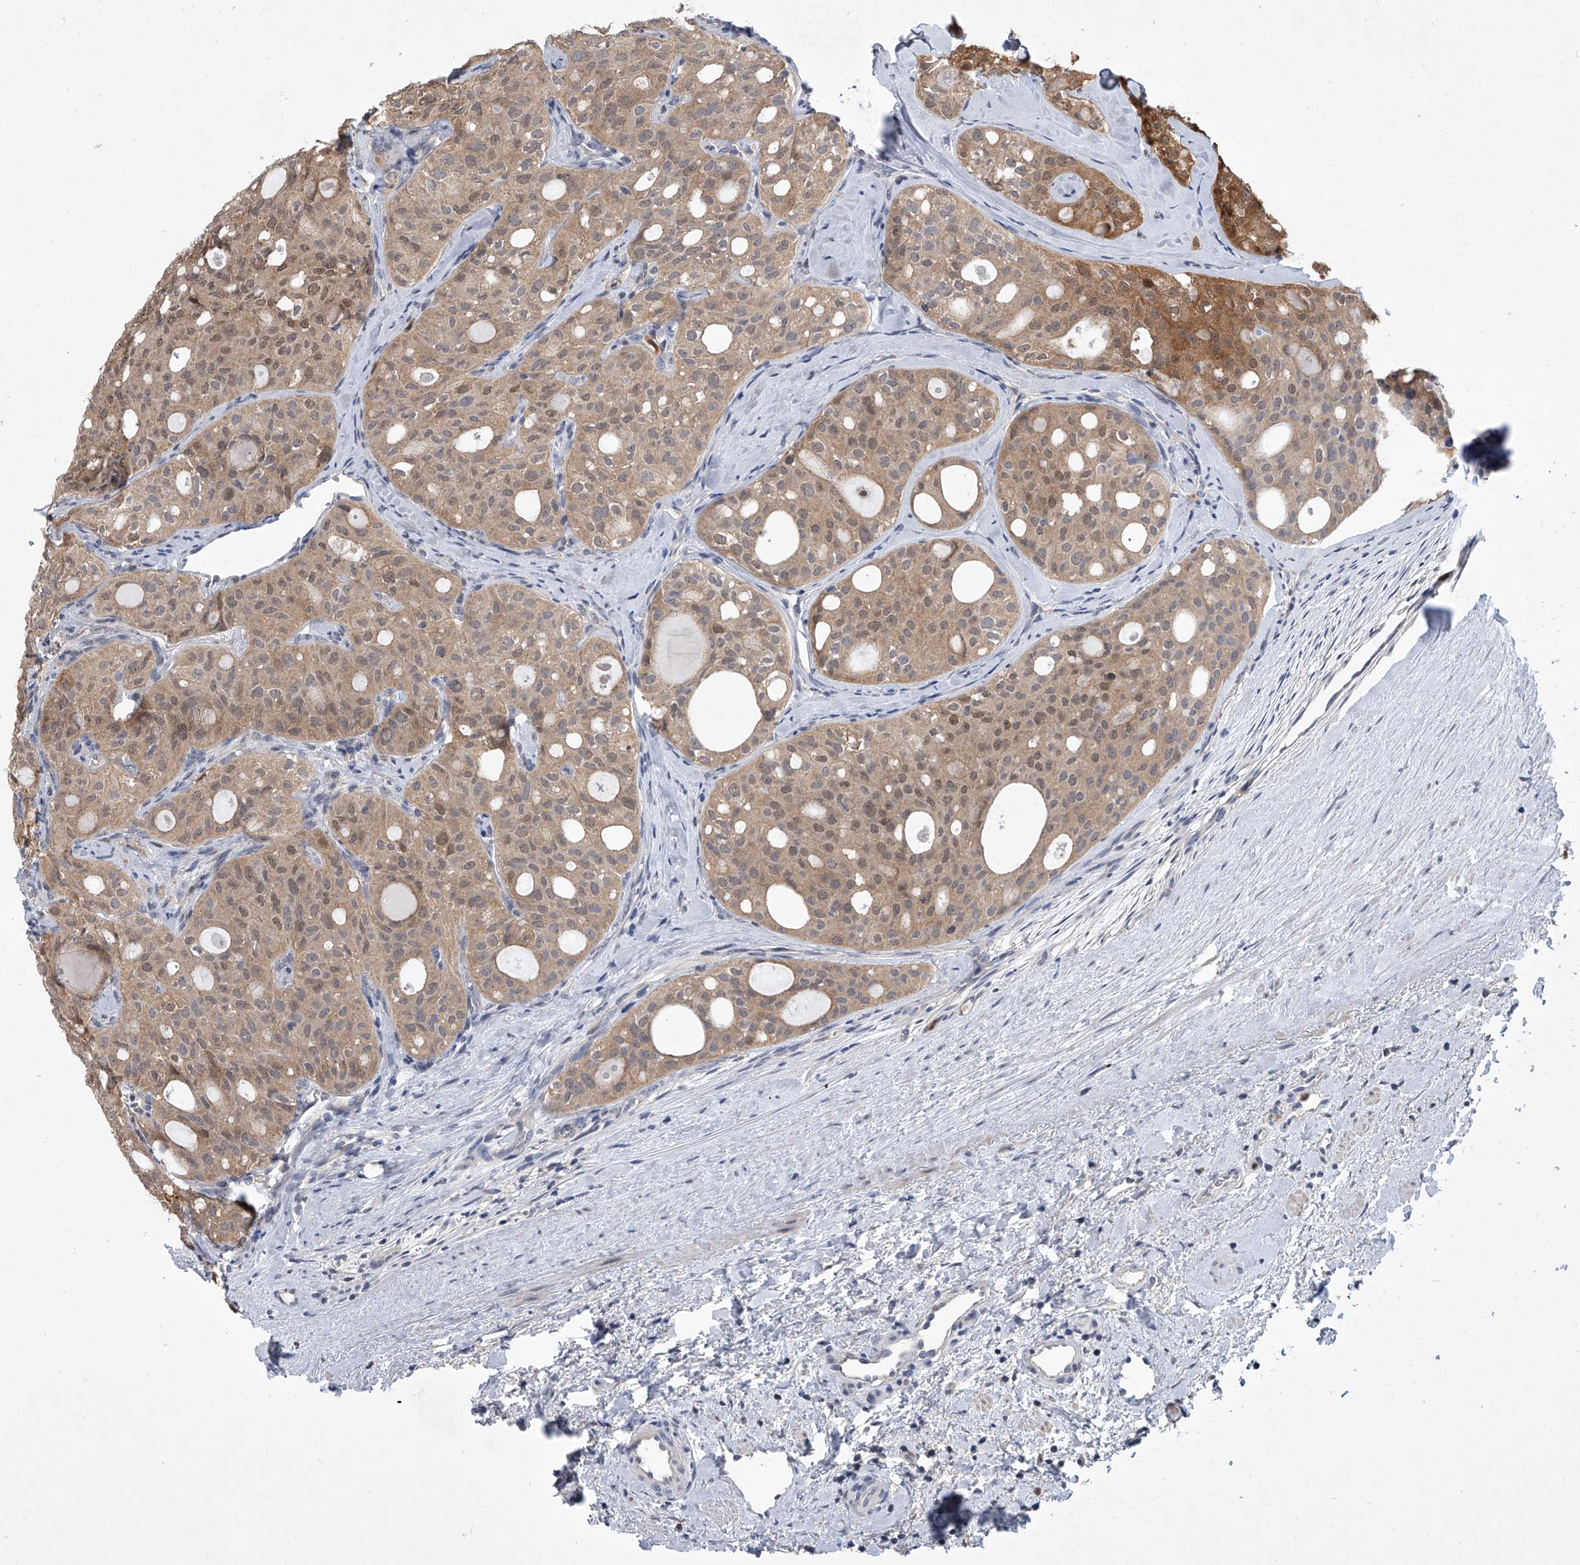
{"staining": {"intensity": "moderate", "quantity": "25%-75%", "location": "cytoplasmic/membranous,nuclear"}, "tissue": "thyroid cancer", "cell_type": "Tumor cells", "image_type": "cancer", "snomed": [{"axis": "morphology", "description": "Follicular adenoma carcinoma, NOS"}, {"axis": "topography", "description": "Thyroid gland"}], "caption": "Protein expression analysis of thyroid follicular adenoma carcinoma shows moderate cytoplasmic/membranous and nuclear positivity in approximately 25%-75% of tumor cells.", "gene": "BHLHE23", "patient": {"sex": "male", "age": 75}}